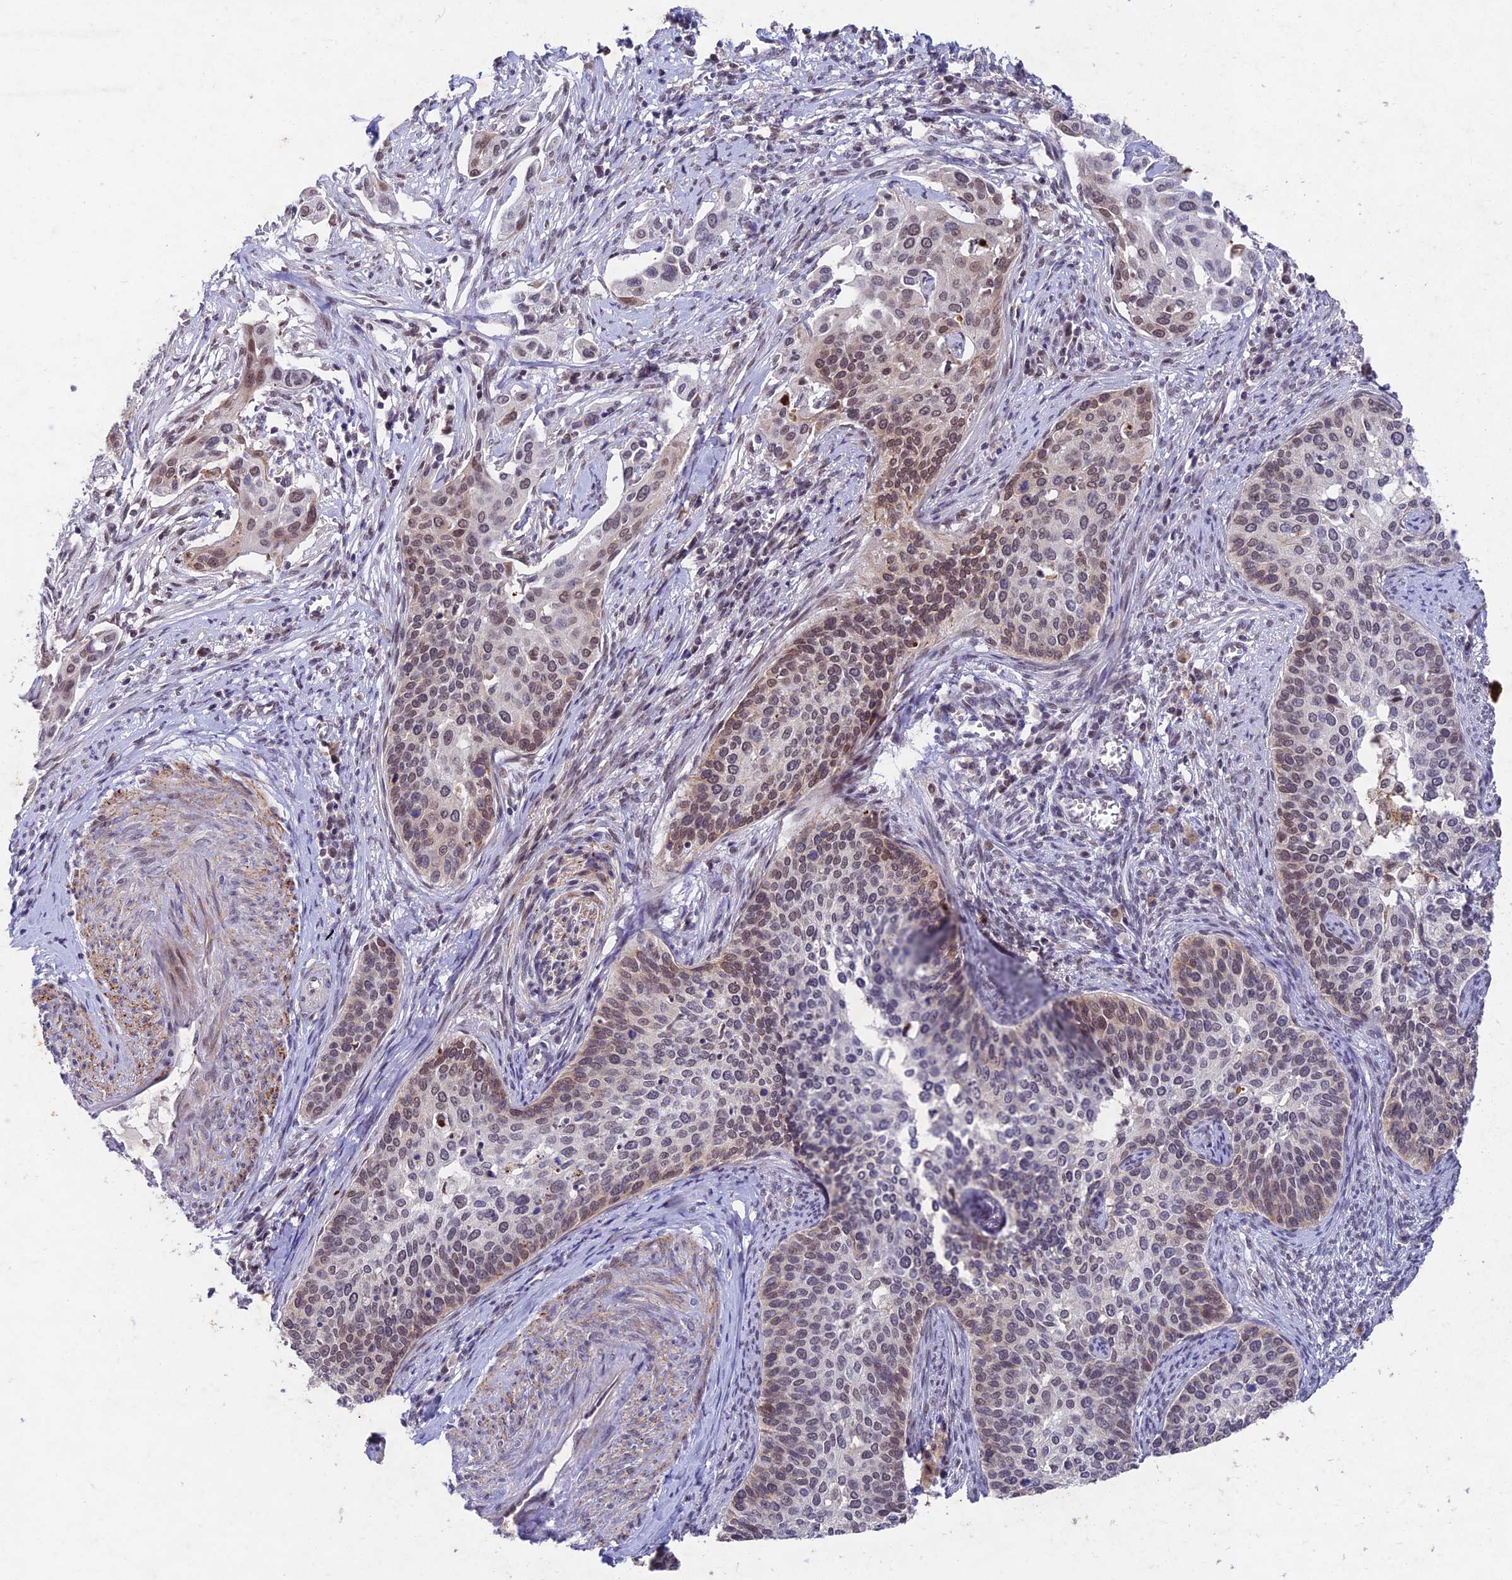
{"staining": {"intensity": "moderate", "quantity": "<25%", "location": "nuclear"}, "tissue": "cervical cancer", "cell_type": "Tumor cells", "image_type": "cancer", "snomed": [{"axis": "morphology", "description": "Squamous cell carcinoma, NOS"}, {"axis": "topography", "description": "Cervix"}], "caption": "Protein expression analysis of cervical squamous cell carcinoma displays moderate nuclear positivity in approximately <25% of tumor cells.", "gene": "RAVER1", "patient": {"sex": "female", "age": 44}}